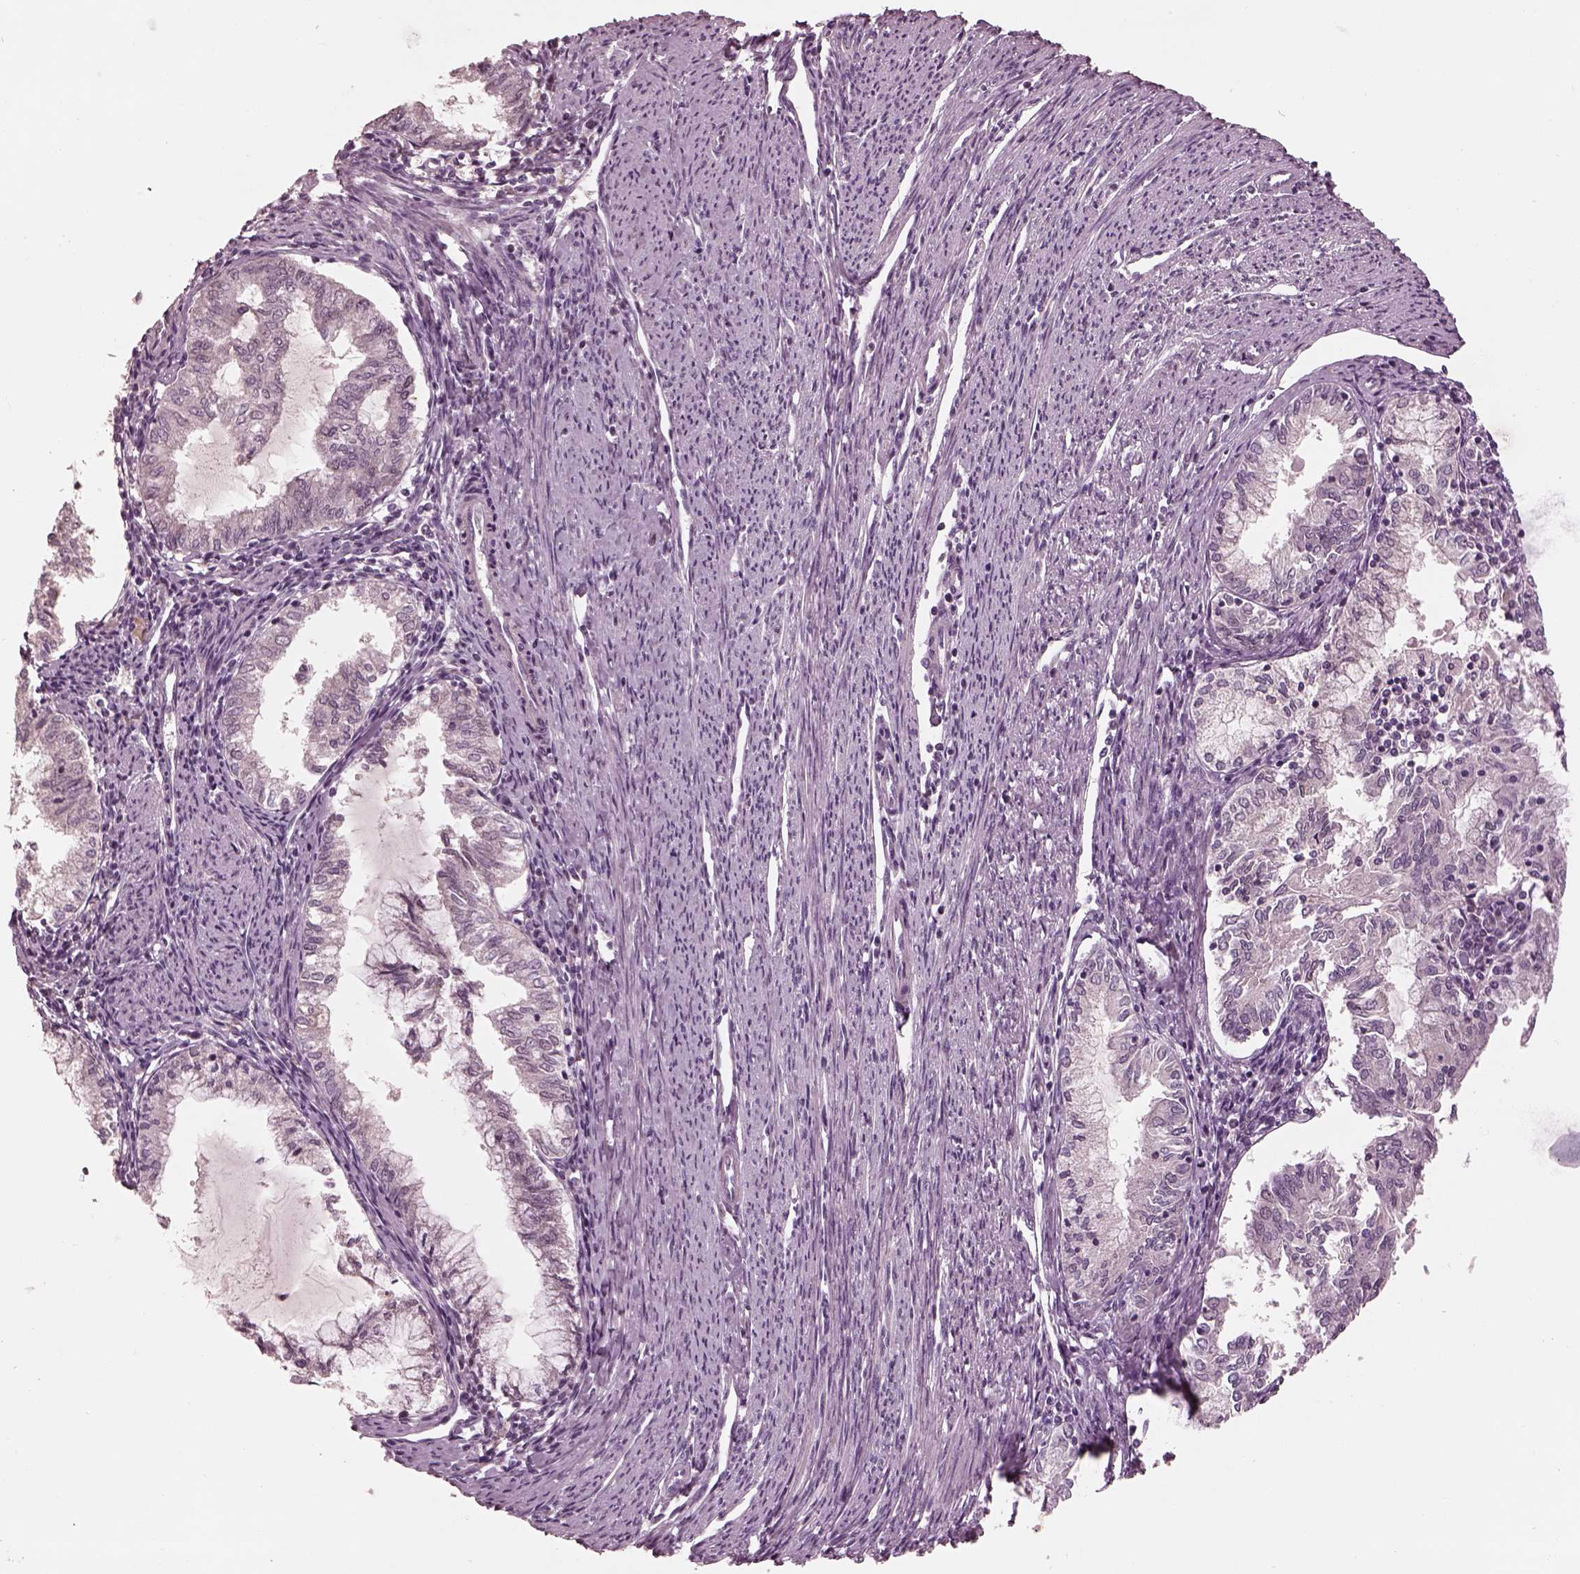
{"staining": {"intensity": "negative", "quantity": "none", "location": "none"}, "tissue": "endometrial cancer", "cell_type": "Tumor cells", "image_type": "cancer", "snomed": [{"axis": "morphology", "description": "Adenocarcinoma, NOS"}, {"axis": "topography", "description": "Endometrium"}], "caption": "An immunohistochemistry (IHC) histopathology image of endometrial cancer is shown. There is no staining in tumor cells of endometrial cancer.", "gene": "KCNA2", "patient": {"sex": "female", "age": 79}}